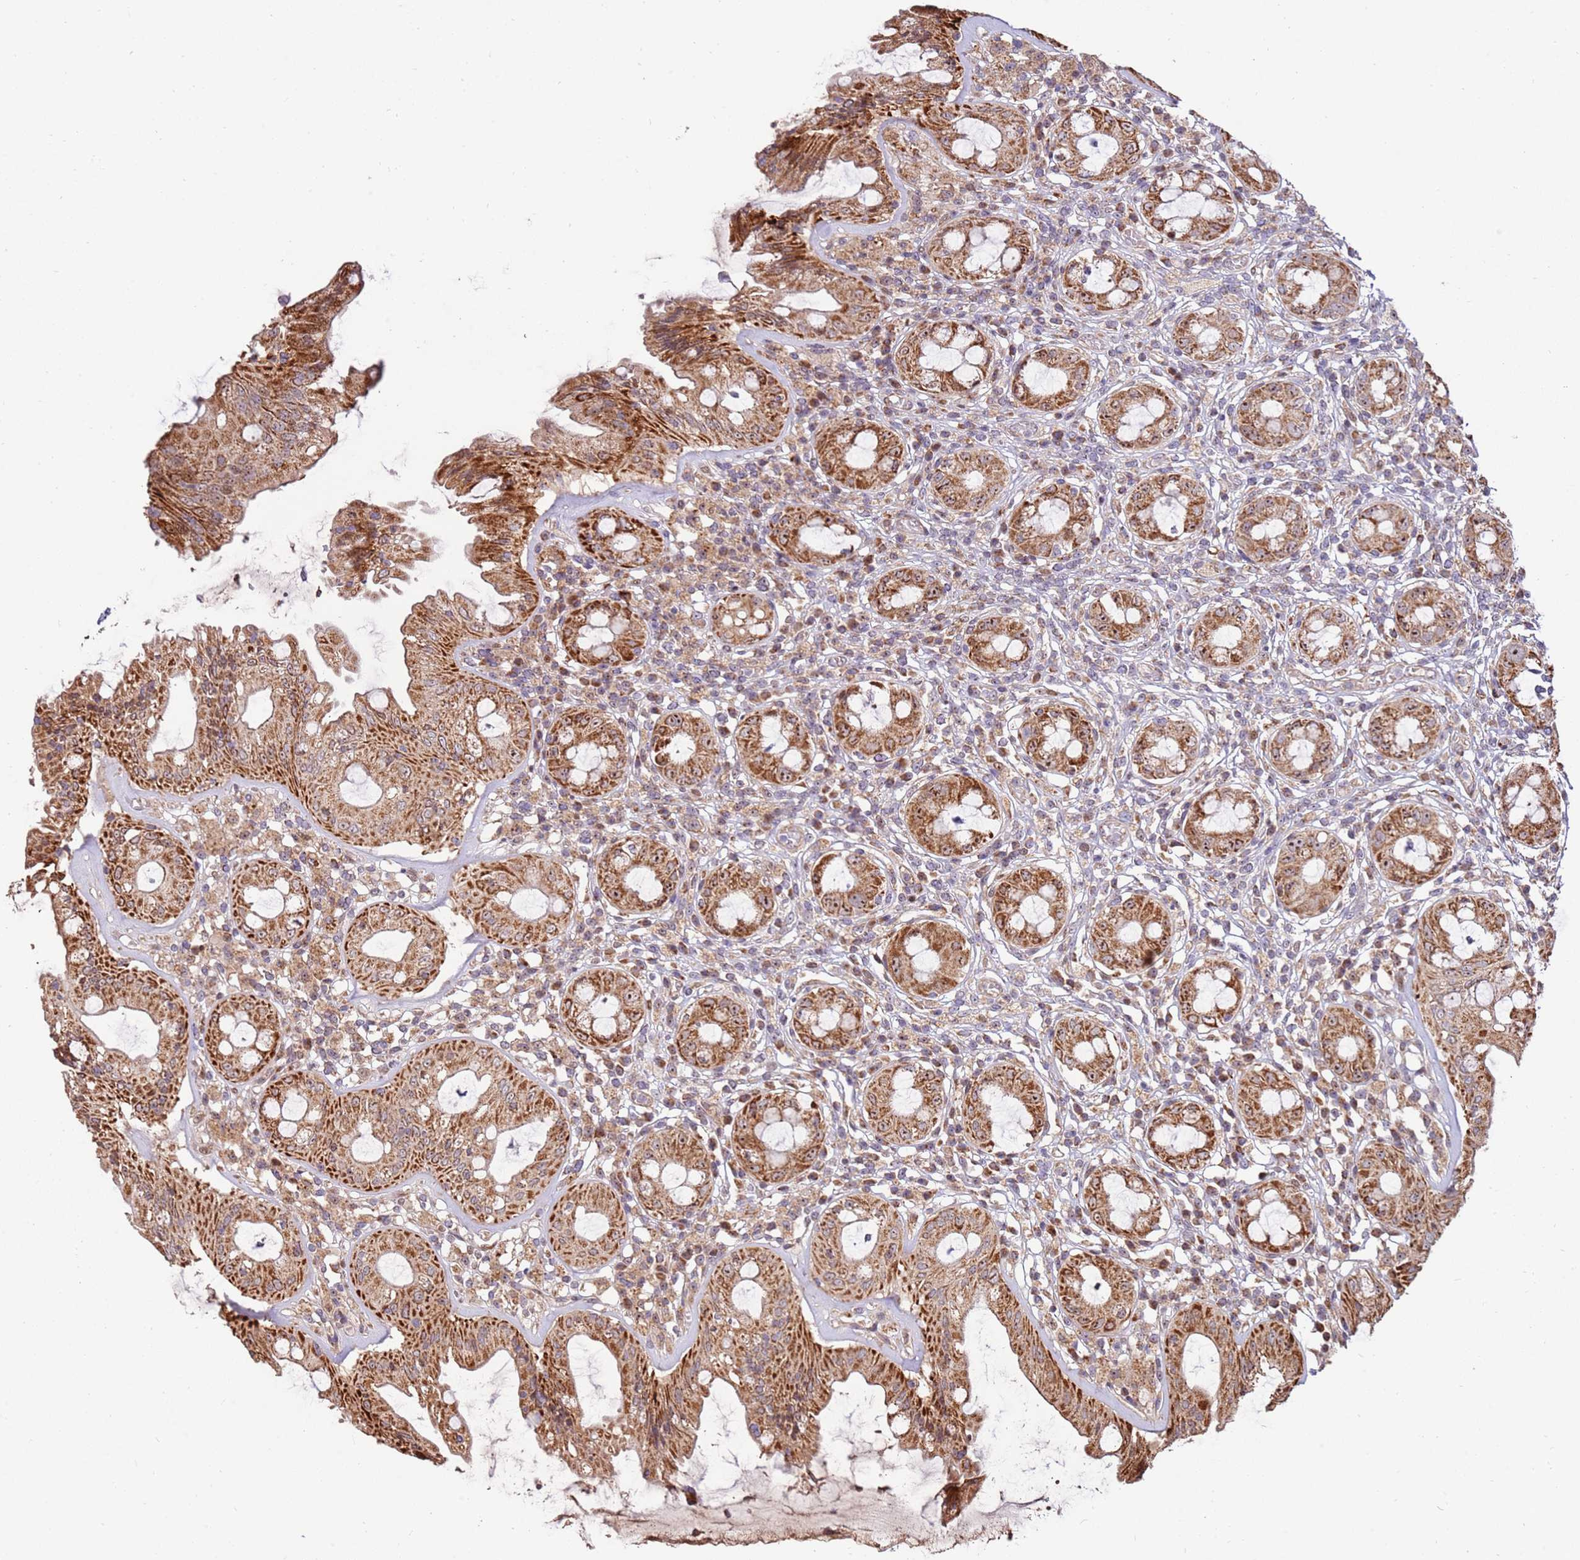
{"staining": {"intensity": "strong", "quantity": ">75%", "location": "cytoplasmic/membranous,nuclear"}, "tissue": "rectum", "cell_type": "Glandular cells", "image_type": "normal", "snomed": [{"axis": "morphology", "description": "Normal tissue, NOS"}, {"axis": "topography", "description": "Rectum"}], "caption": "Brown immunohistochemical staining in benign human rectum displays strong cytoplasmic/membranous,nuclear expression in approximately >75% of glandular cells. (Stains: DAB in brown, nuclei in blue, Microscopy: brightfield microscopy at high magnification).", "gene": "KIF25", "patient": {"sex": "female", "age": 57}}